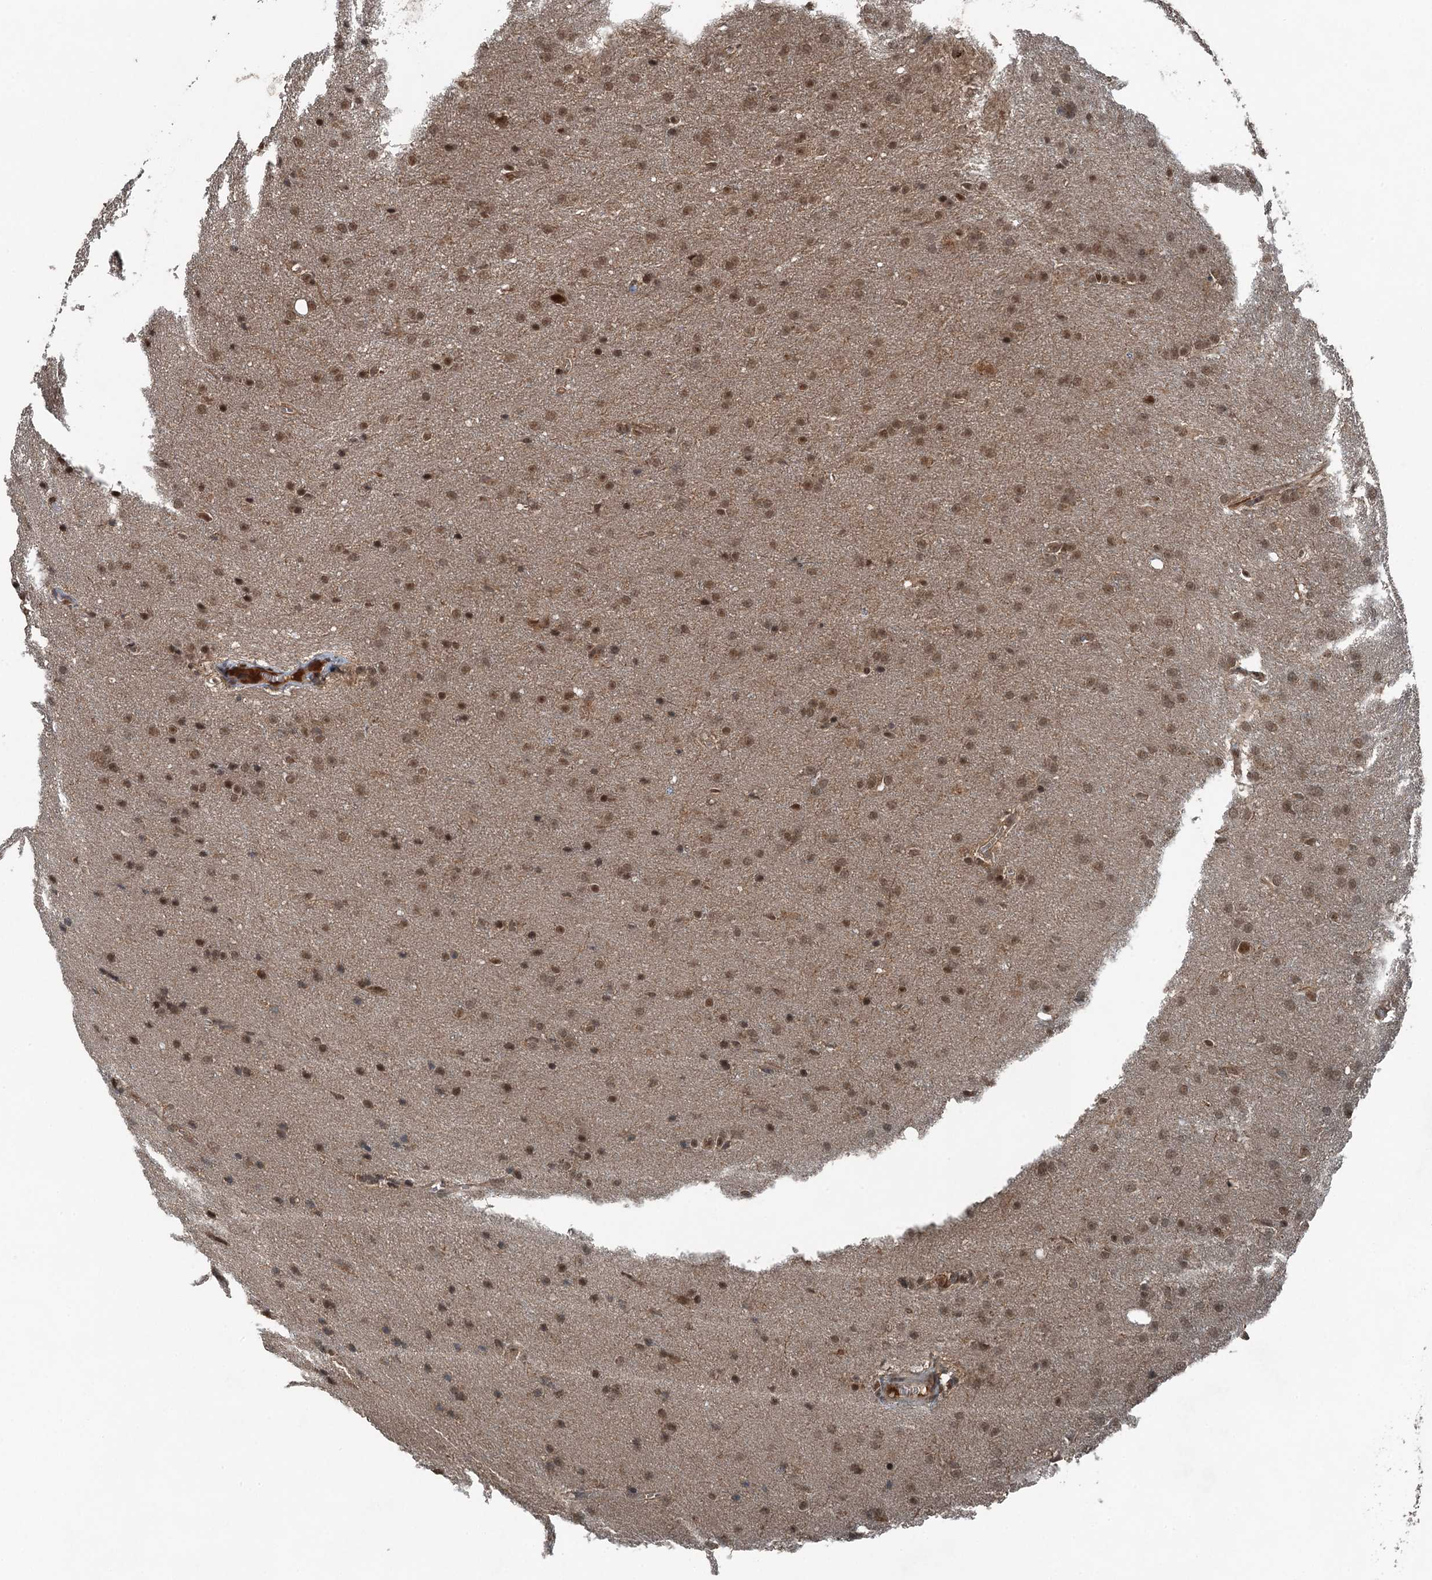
{"staining": {"intensity": "moderate", "quantity": ">75%", "location": "nuclear"}, "tissue": "glioma", "cell_type": "Tumor cells", "image_type": "cancer", "snomed": [{"axis": "morphology", "description": "Glioma, malignant, Low grade"}, {"axis": "topography", "description": "Brain"}], "caption": "IHC (DAB (3,3'-diaminobenzidine)) staining of glioma shows moderate nuclear protein expression in about >75% of tumor cells.", "gene": "UBXN6", "patient": {"sex": "female", "age": 32}}